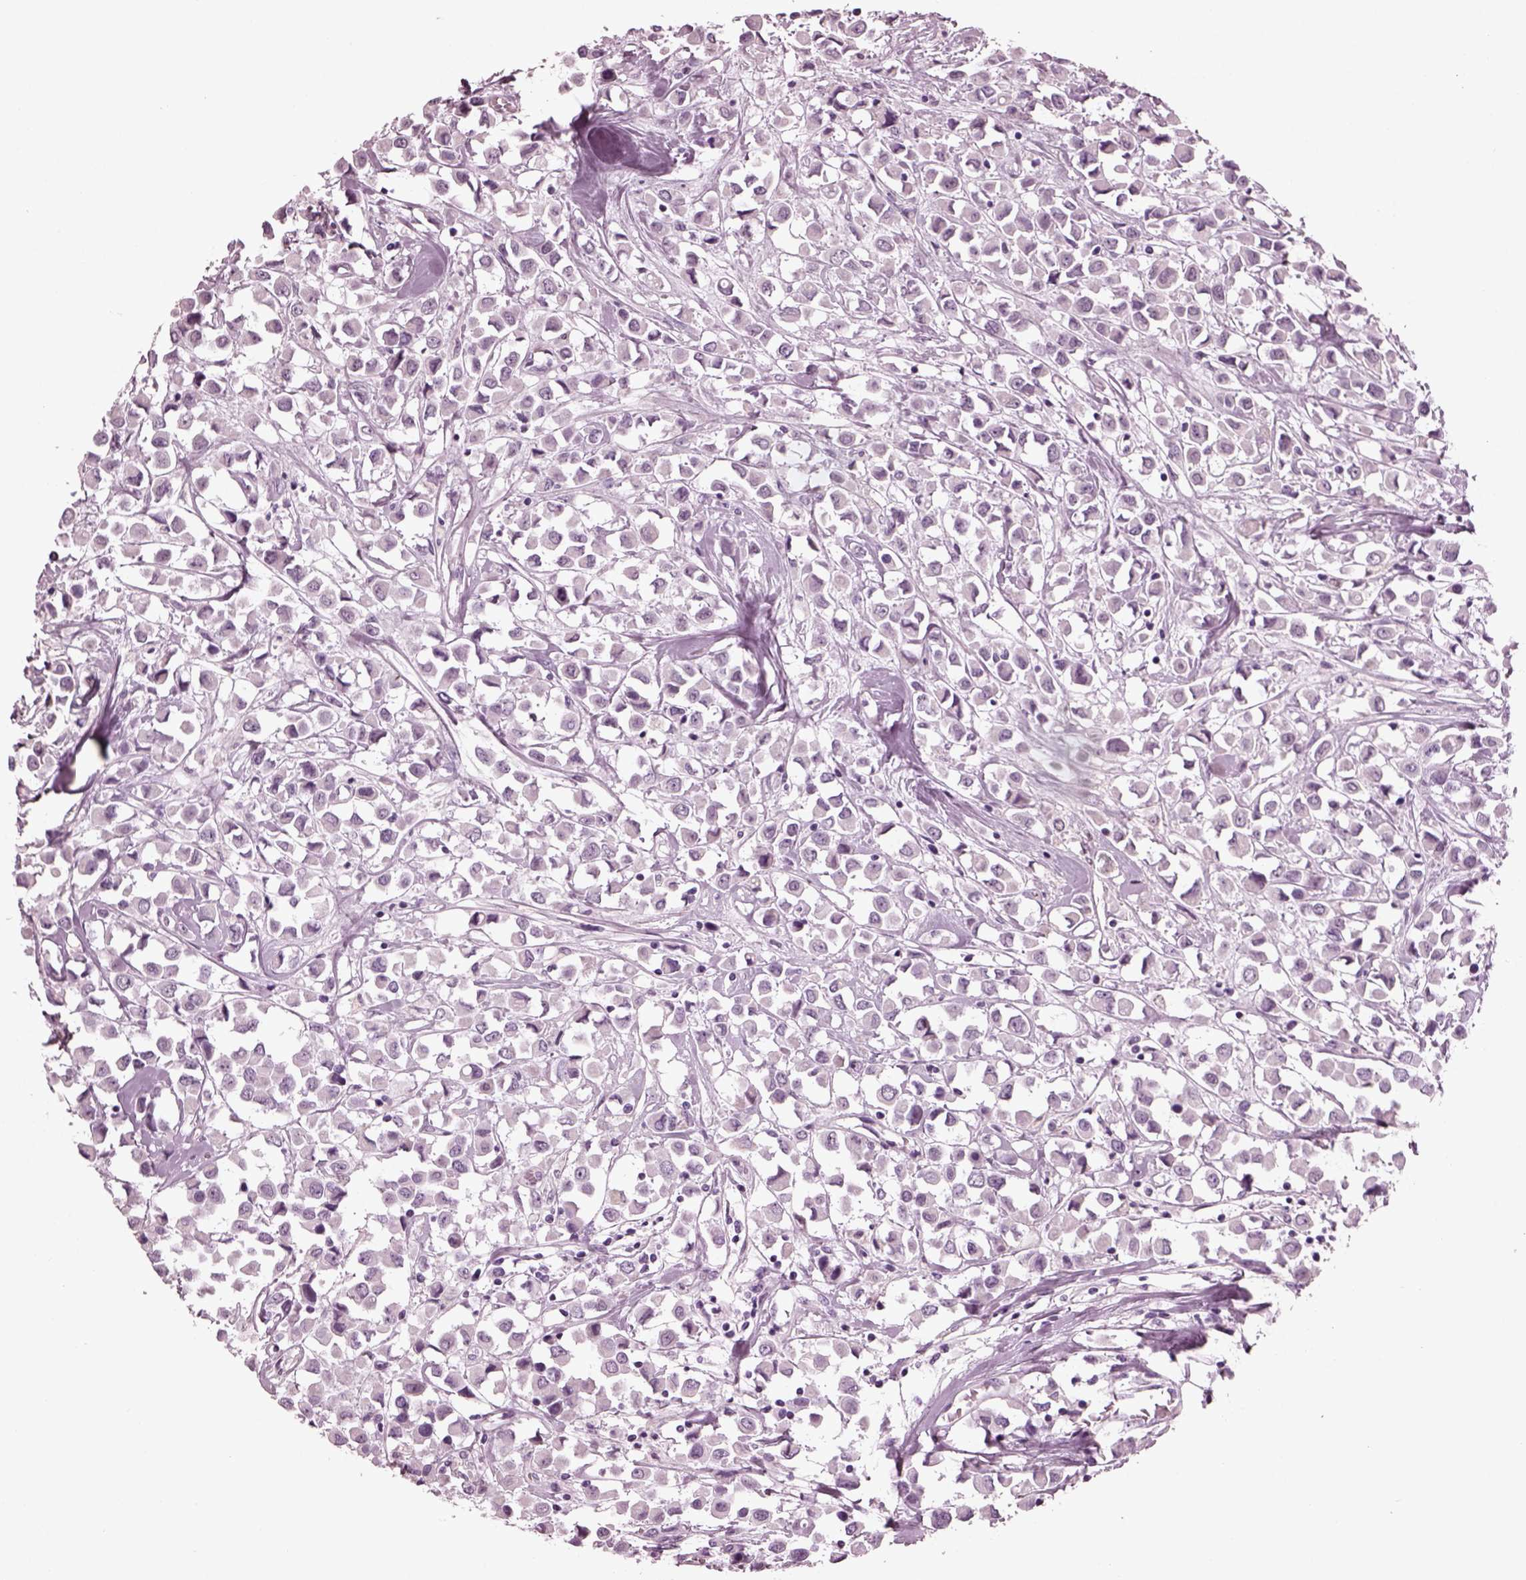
{"staining": {"intensity": "negative", "quantity": "none", "location": "none"}, "tissue": "breast cancer", "cell_type": "Tumor cells", "image_type": "cancer", "snomed": [{"axis": "morphology", "description": "Duct carcinoma"}, {"axis": "topography", "description": "Breast"}], "caption": "Tumor cells show no significant protein staining in infiltrating ductal carcinoma (breast). (DAB (3,3'-diaminobenzidine) IHC visualized using brightfield microscopy, high magnification).", "gene": "SLC6A17", "patient": {"sex": "female", "age": 61}}